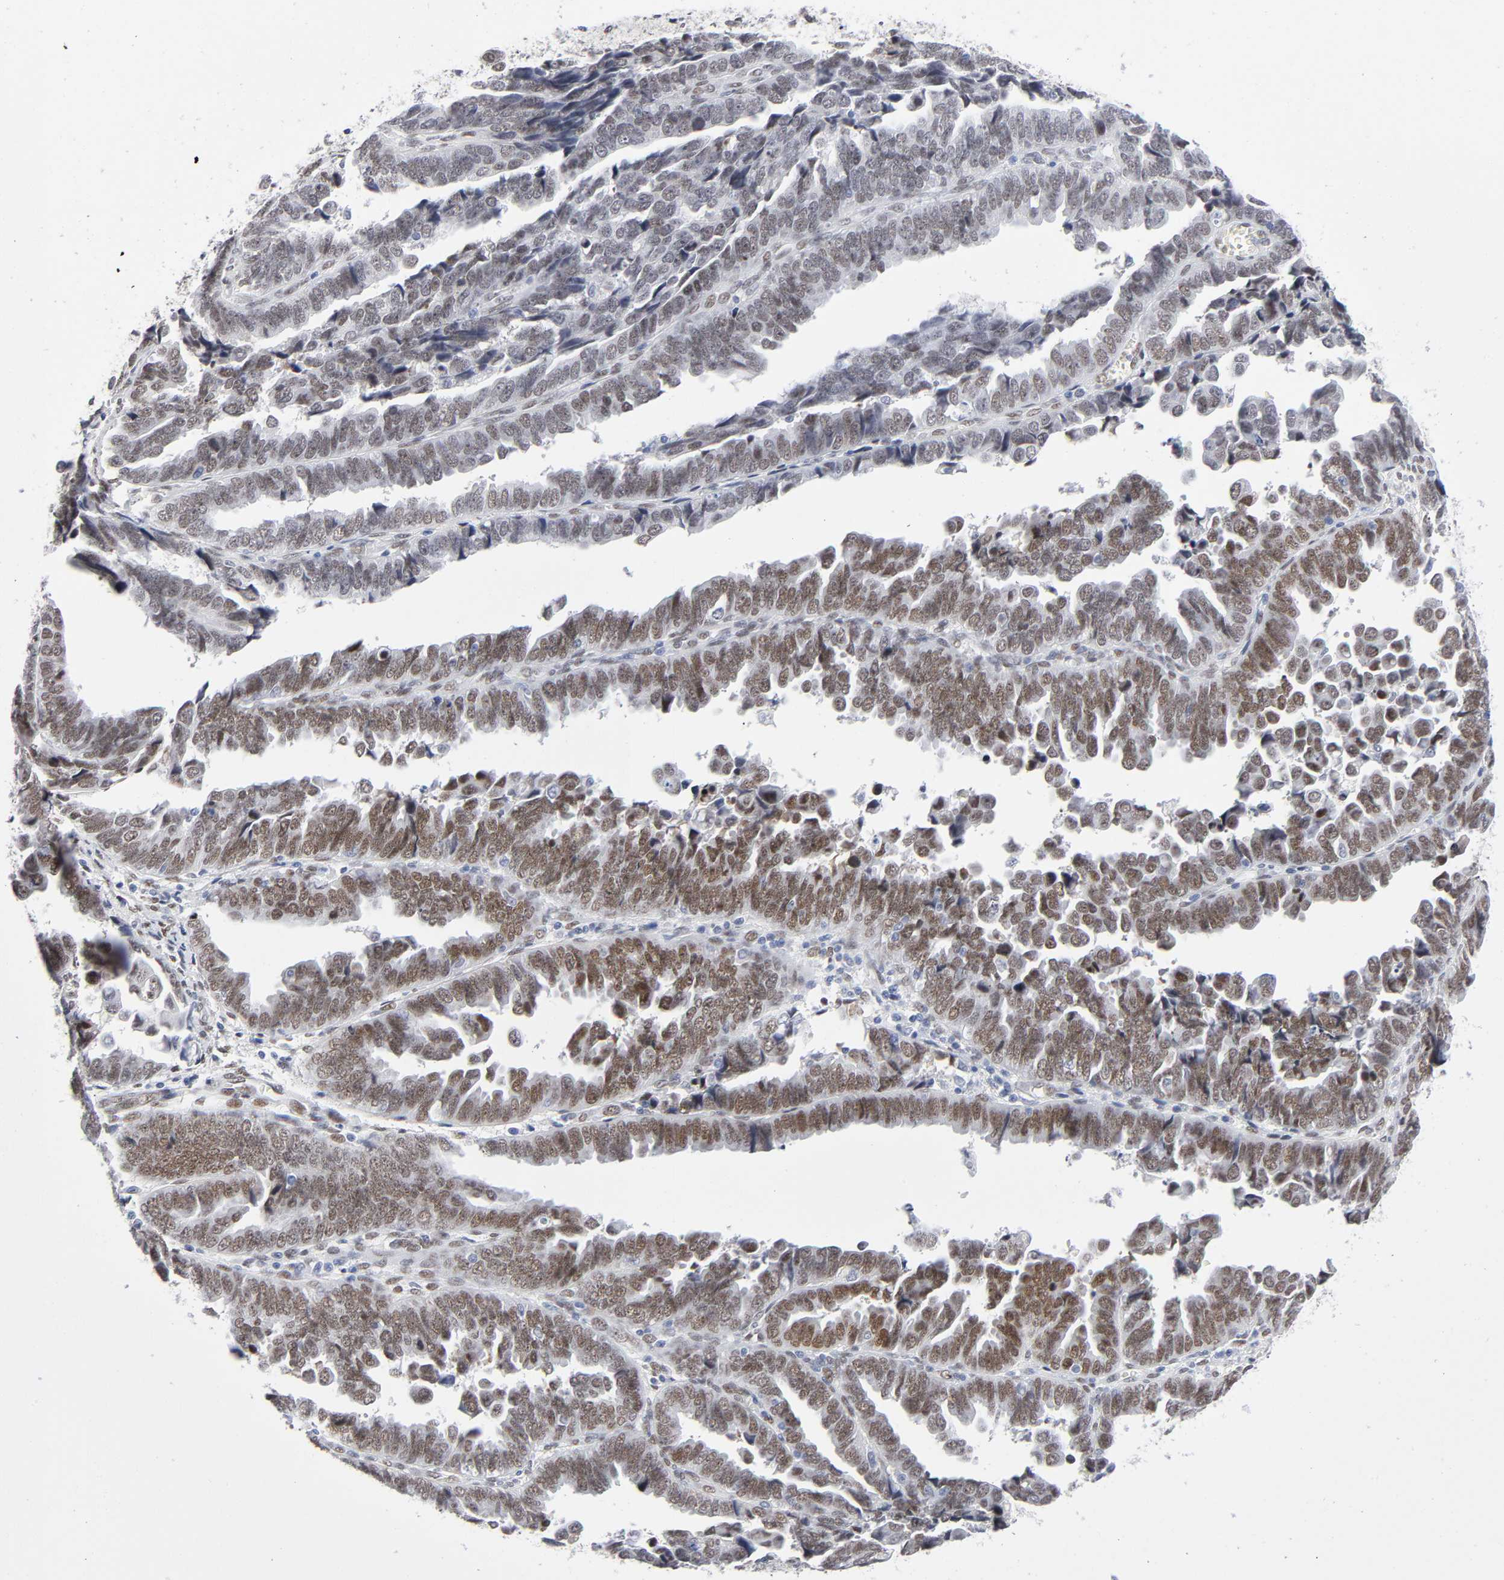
{"staining": {"intensity": "moderate", "quantity": ">75%", "location": "nuclear"}, "tissue": "endometrial cancer", "cell_type": "Tumor cells", "image_type": "cancer", "snomed": [{"axis": "morphology", "description": "Adenocarcinoma, NOS"}, {"axis": "topography", "description": "Endometrium"}], "caption": "An image showing moderate nuclear positivity in approximately >75% of tumor cells in endometrial cancer (adenocarcinoma), as visualized by brown immunohistochemical staining.", "gene": "NFIC", "patient": {"sex": "female", "age": 75}}